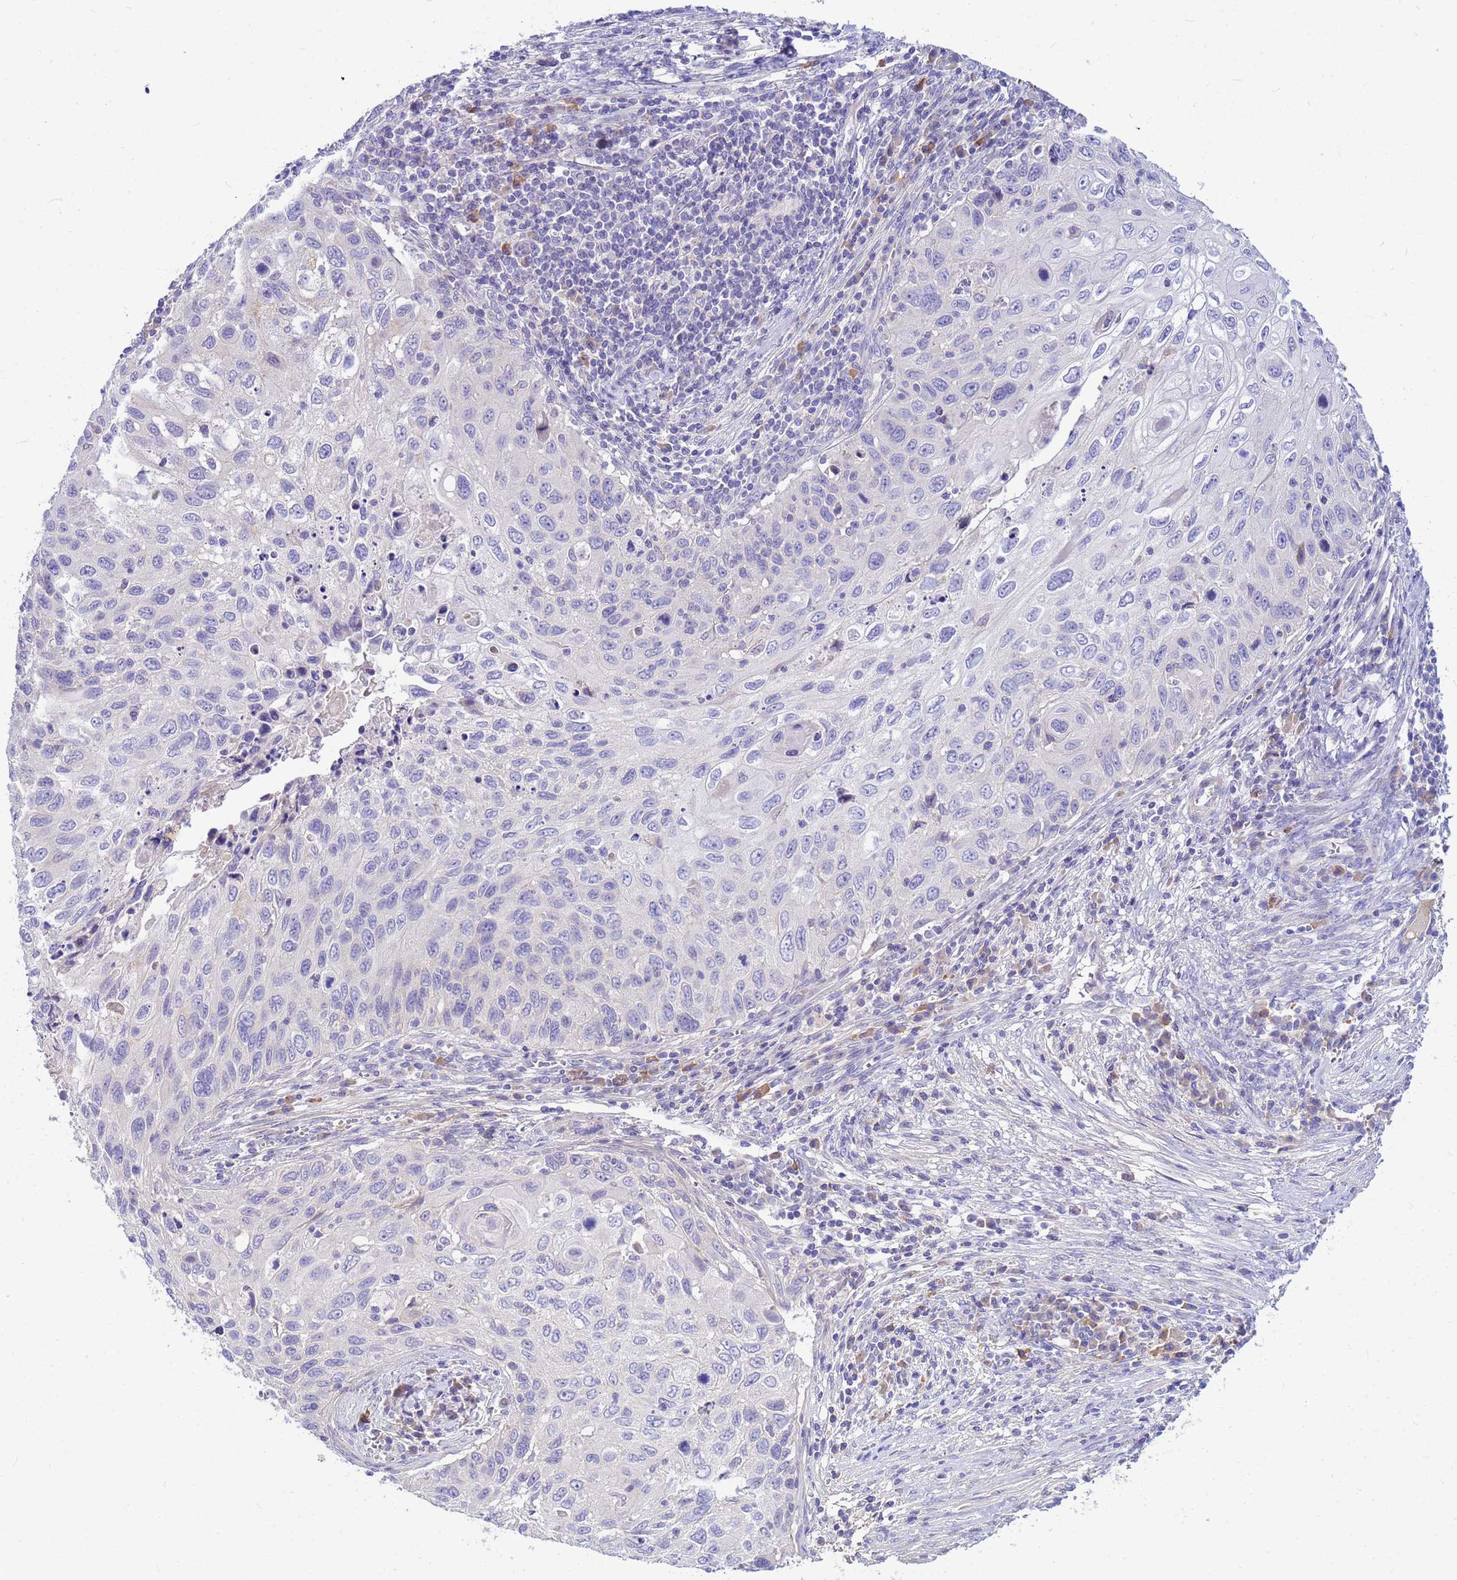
{"staining": {"intensity": "negative", "quantity": "none", "location": "none"}, "tissue": "cervical cancer", "cell_type": "Tumor cells", "image_type": "cancer", "snomed": [{"axis": "morphology", "description": "Squamous cell carcinoma, NOS"}, {"axis": "topography", "description": "Cervix"}], "caption": "The image shows no significant positivity in tumor cells of squamous cell carcinoma (cervical). The staining is performed using DAB (3,3'-diaminobenzidine) brown chromogen with nuclei counter-stained in using hematoxylin.", "gene": "DPRX", "patient": {"sex": "female", "age": 70}}